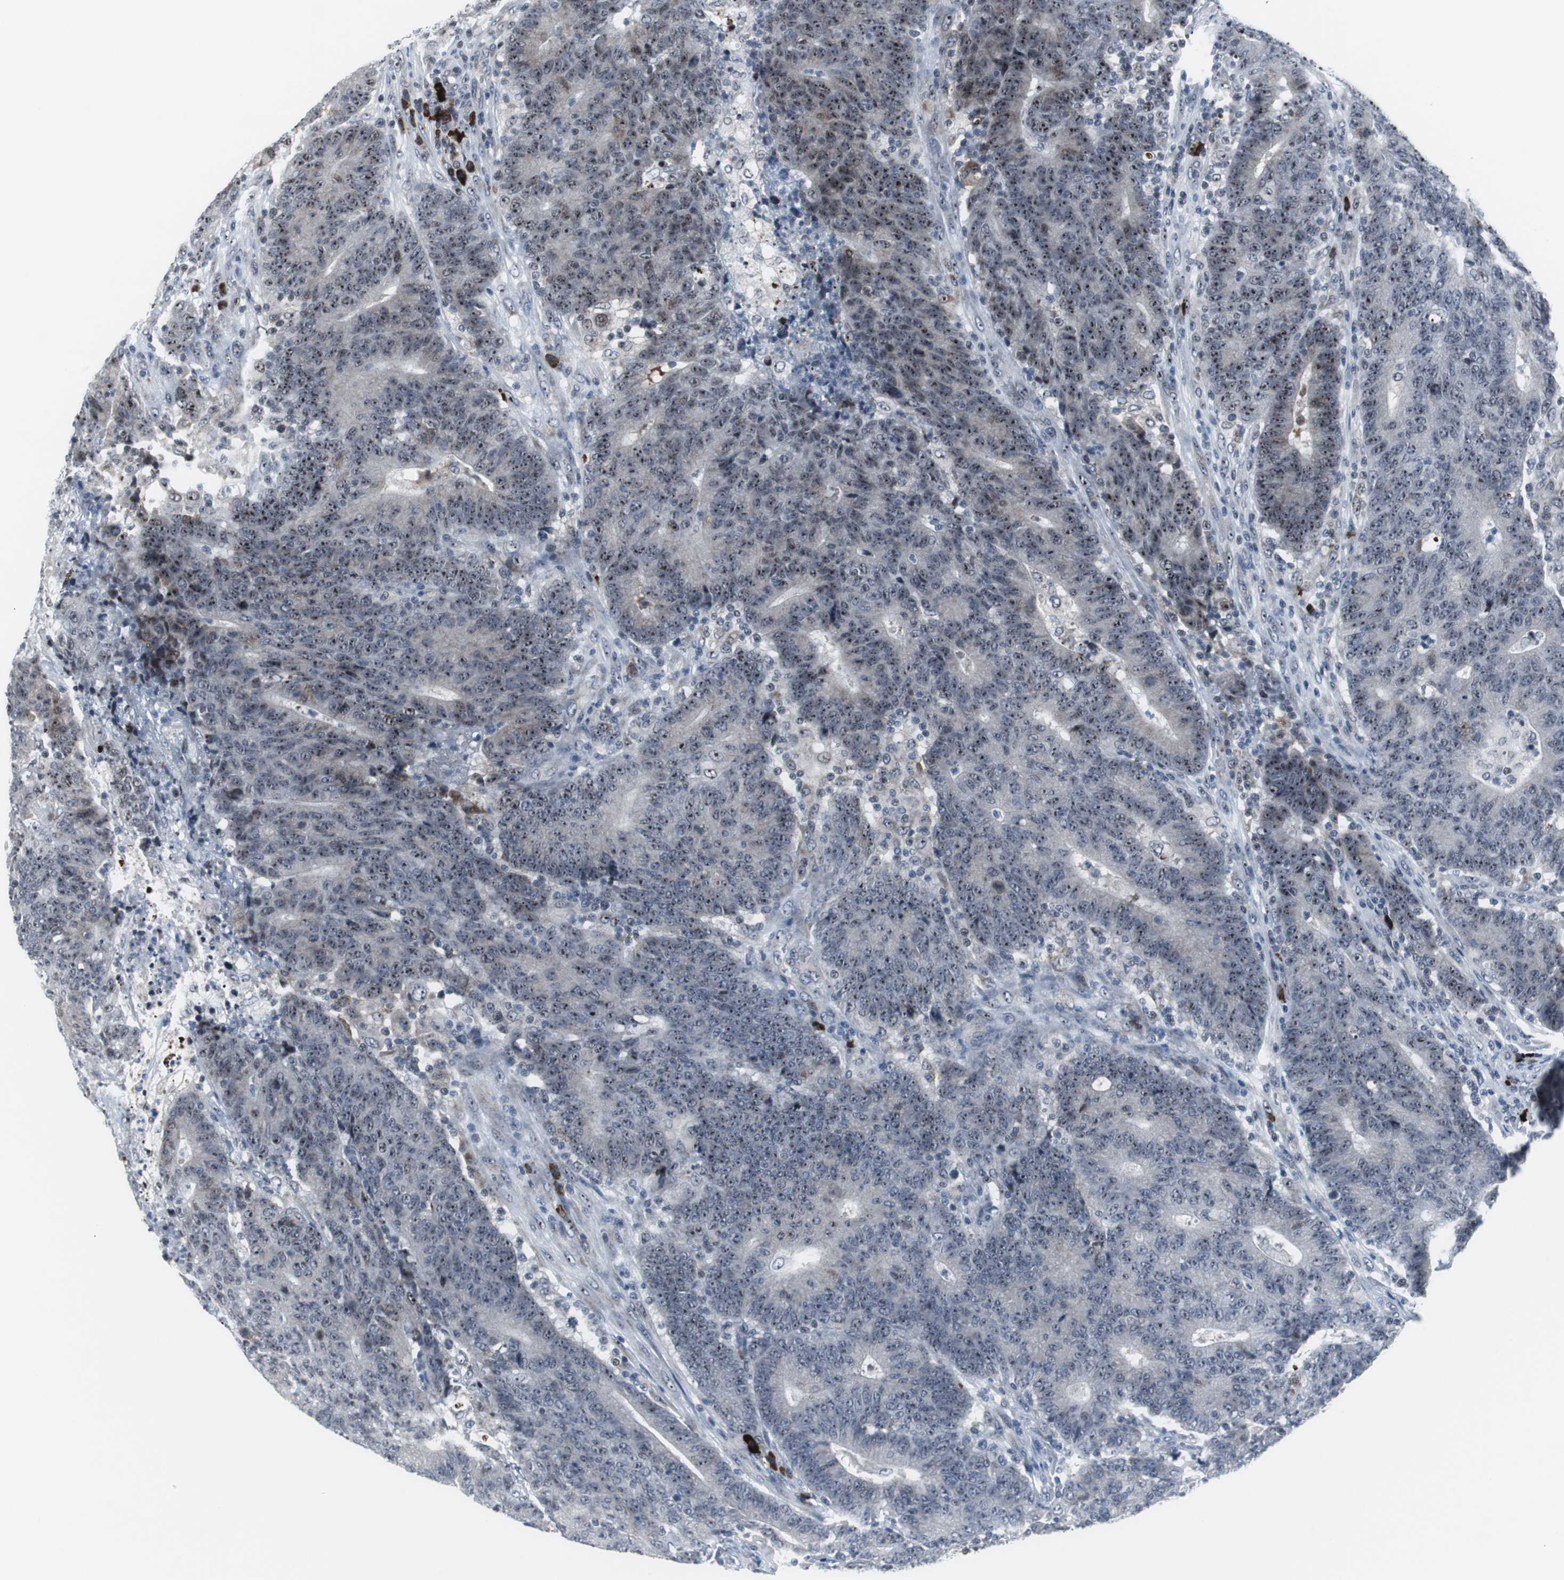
{"staining": {"intensity": "moderate", "quantity": "25%-75%", "location": "nuclear"}, "tissue": "colorectal cancer", "cell_type": "Tumor cells", "image_type": "cancer", "snomed": [{"axis": "morphology", "description": "Normal tissue, NOS"}, {"axis": "morphology", "description": "Adenocarcinoma, NOS"}, {"axis": "topography", "description": "Colon"}], "caption": "Immunohistochemistry (IHC) image of neoplastic tissue: human colorectal adenocarcinoma stained using immunohistochemistry shows medium levels of moderate protein expression localized specifically in the nuclear of tumor cells, appearing as a nuclear brown color.", "gene": "DOK1", "patient": {"sex": "female", "age": 75}}